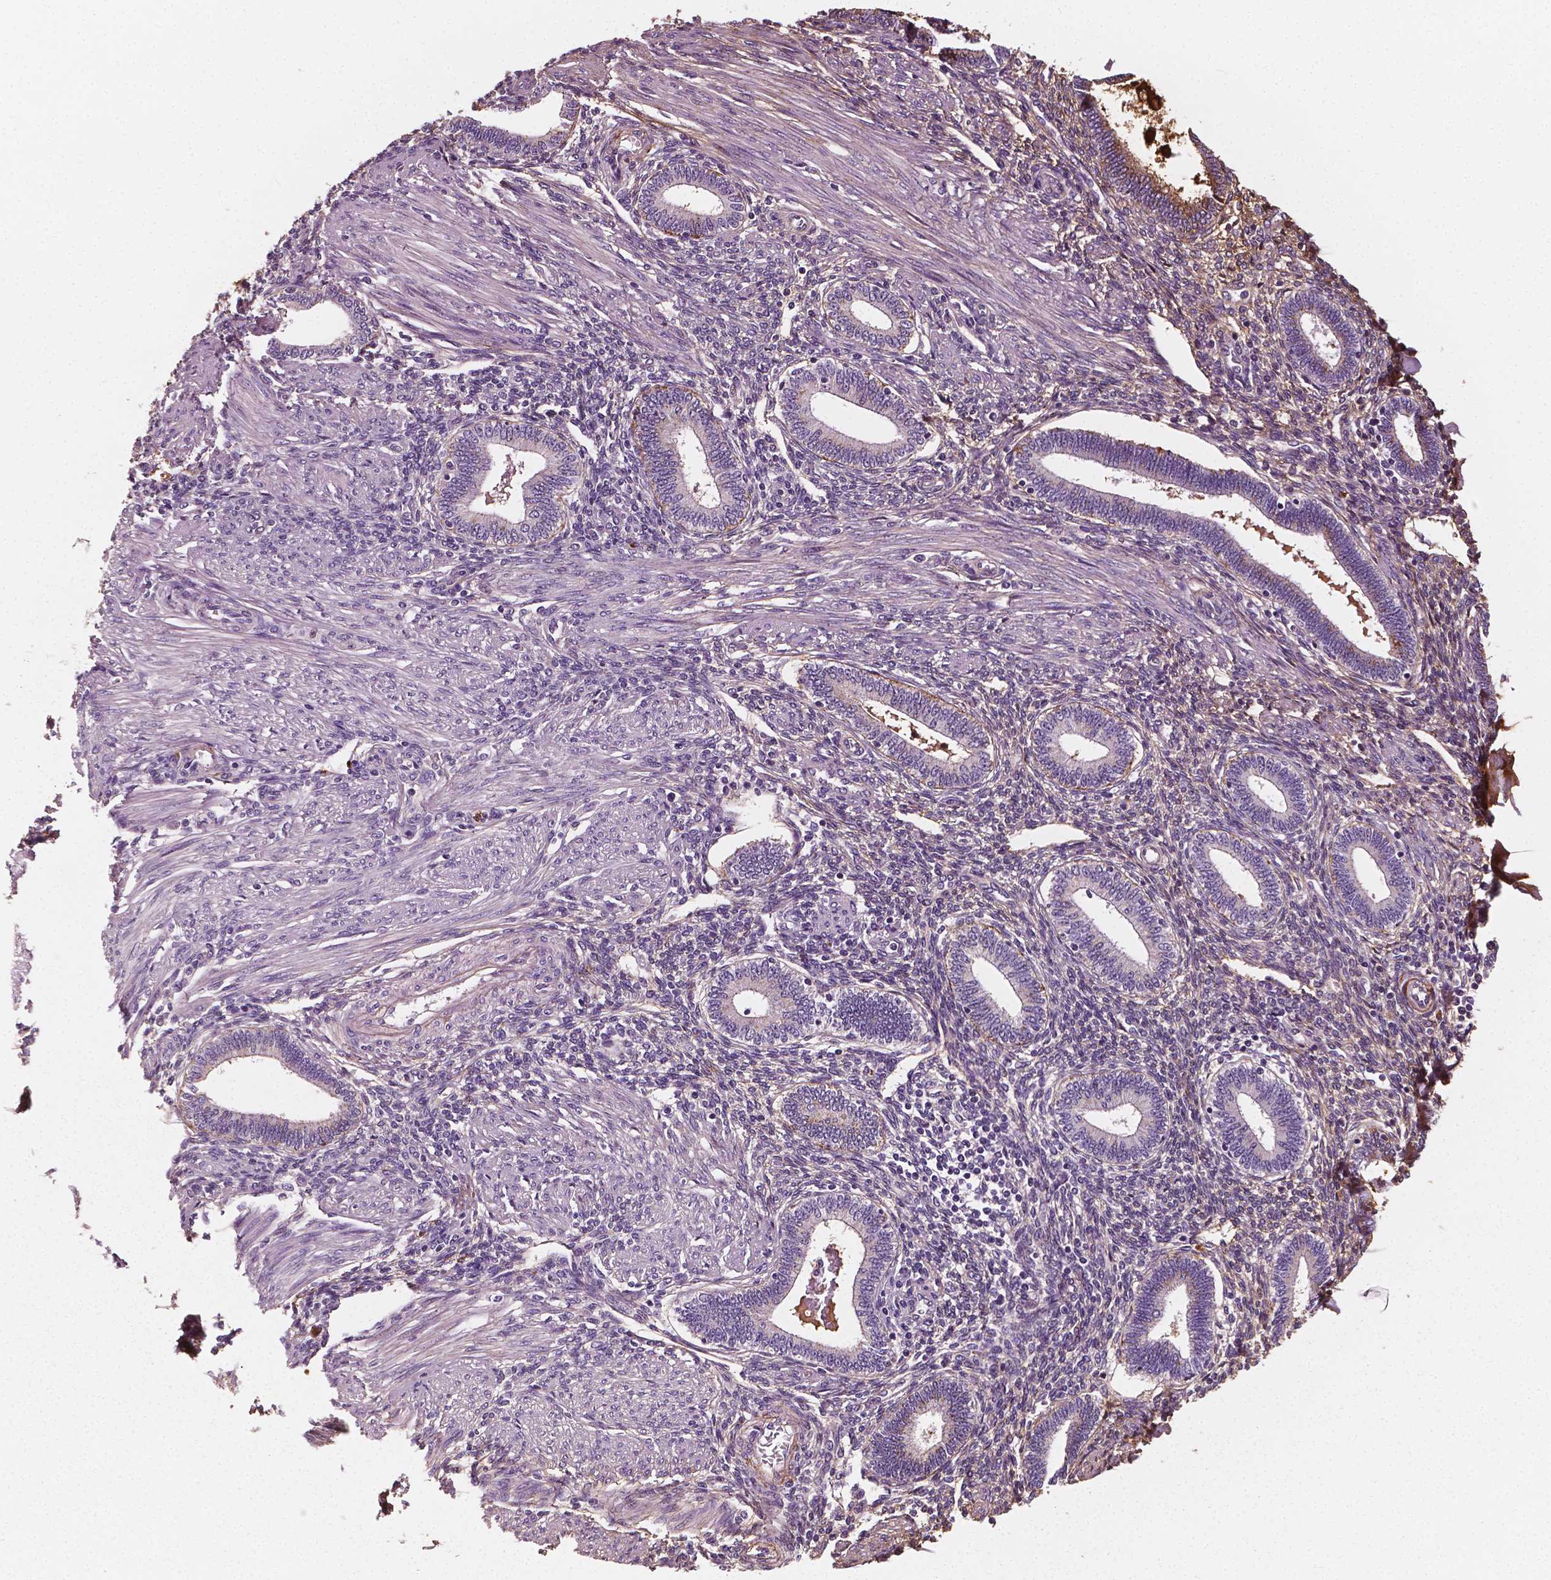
{"staining": {"intensity": "moderate", "quantity": "<25%", "location": "cytoplasmic/membranous"}, "tissue": "endometrium", "cell_type": "Cells in endometrial stroma", "image_type": "normal", "snomed": [{"axis": "morphology", "description": "Normal tissue, NOS"}, {"axis": "topography", "description": "Endometrium"}], "caption": "The micrograph displays immunohistochemical staining of normal endometrium. There is moderate cytoplasmic/membranous positivity is seen in approximately <25% of cells in endometrial stroma.", "gene": "FBLN1", "patient": {"sex": "female", "age": 42}}